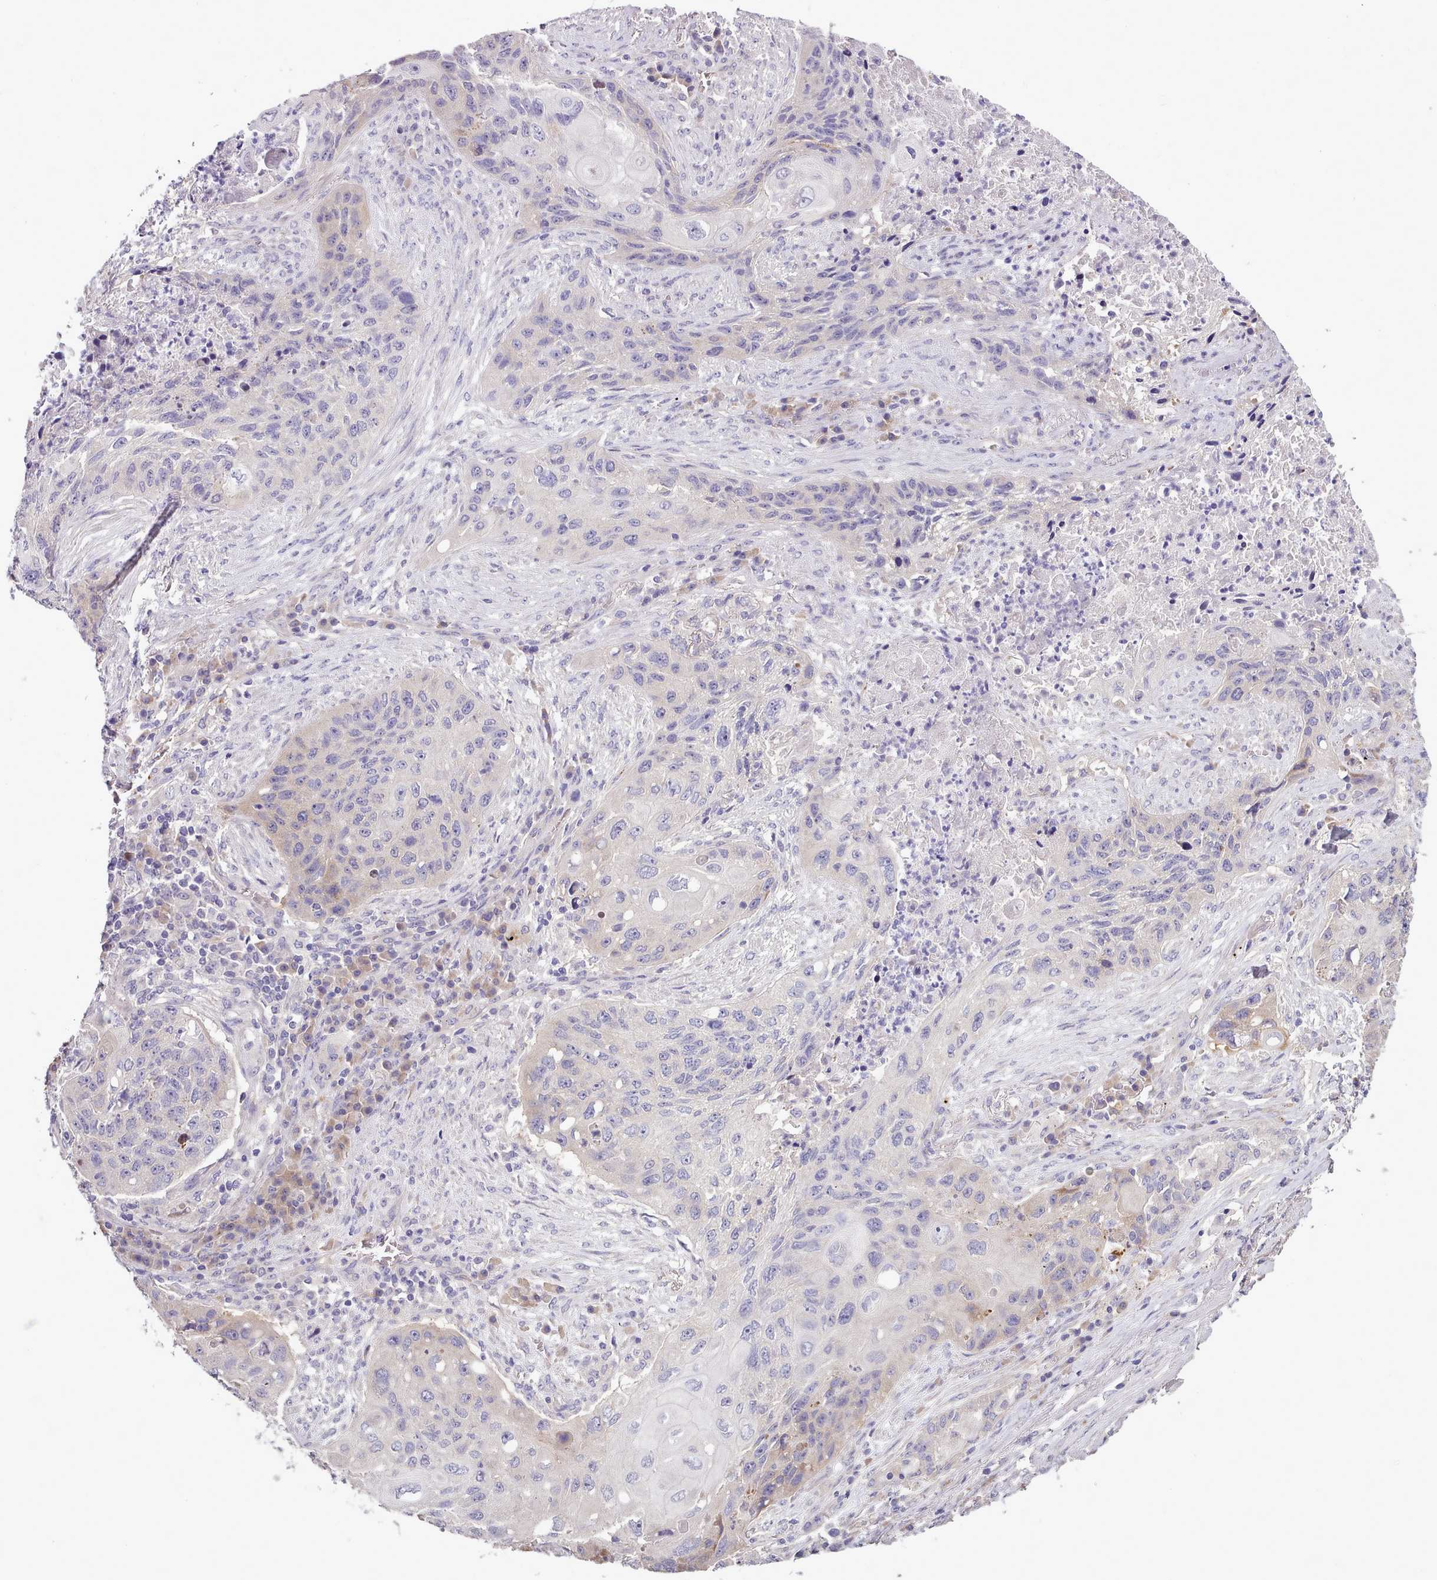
{"staining": {"intensity": "negative", "quantity": "none", "location": "none"}, "tissue": "lung cancer", "cell_type": "Tumor cells", "image_type": "cancer", "snomed": [{"axis": "morphology", "description": "Squamous cell carcinoma, NOS"}, {"axis": "topography", "description": "Lung"}], "caption": "Squamous cell carcinoma (lung) was stained to show a protein in brown. There is no significant positivity in tumor cells.", "gene": "SETX", "patient": {"sex": "female", "age": 63}}